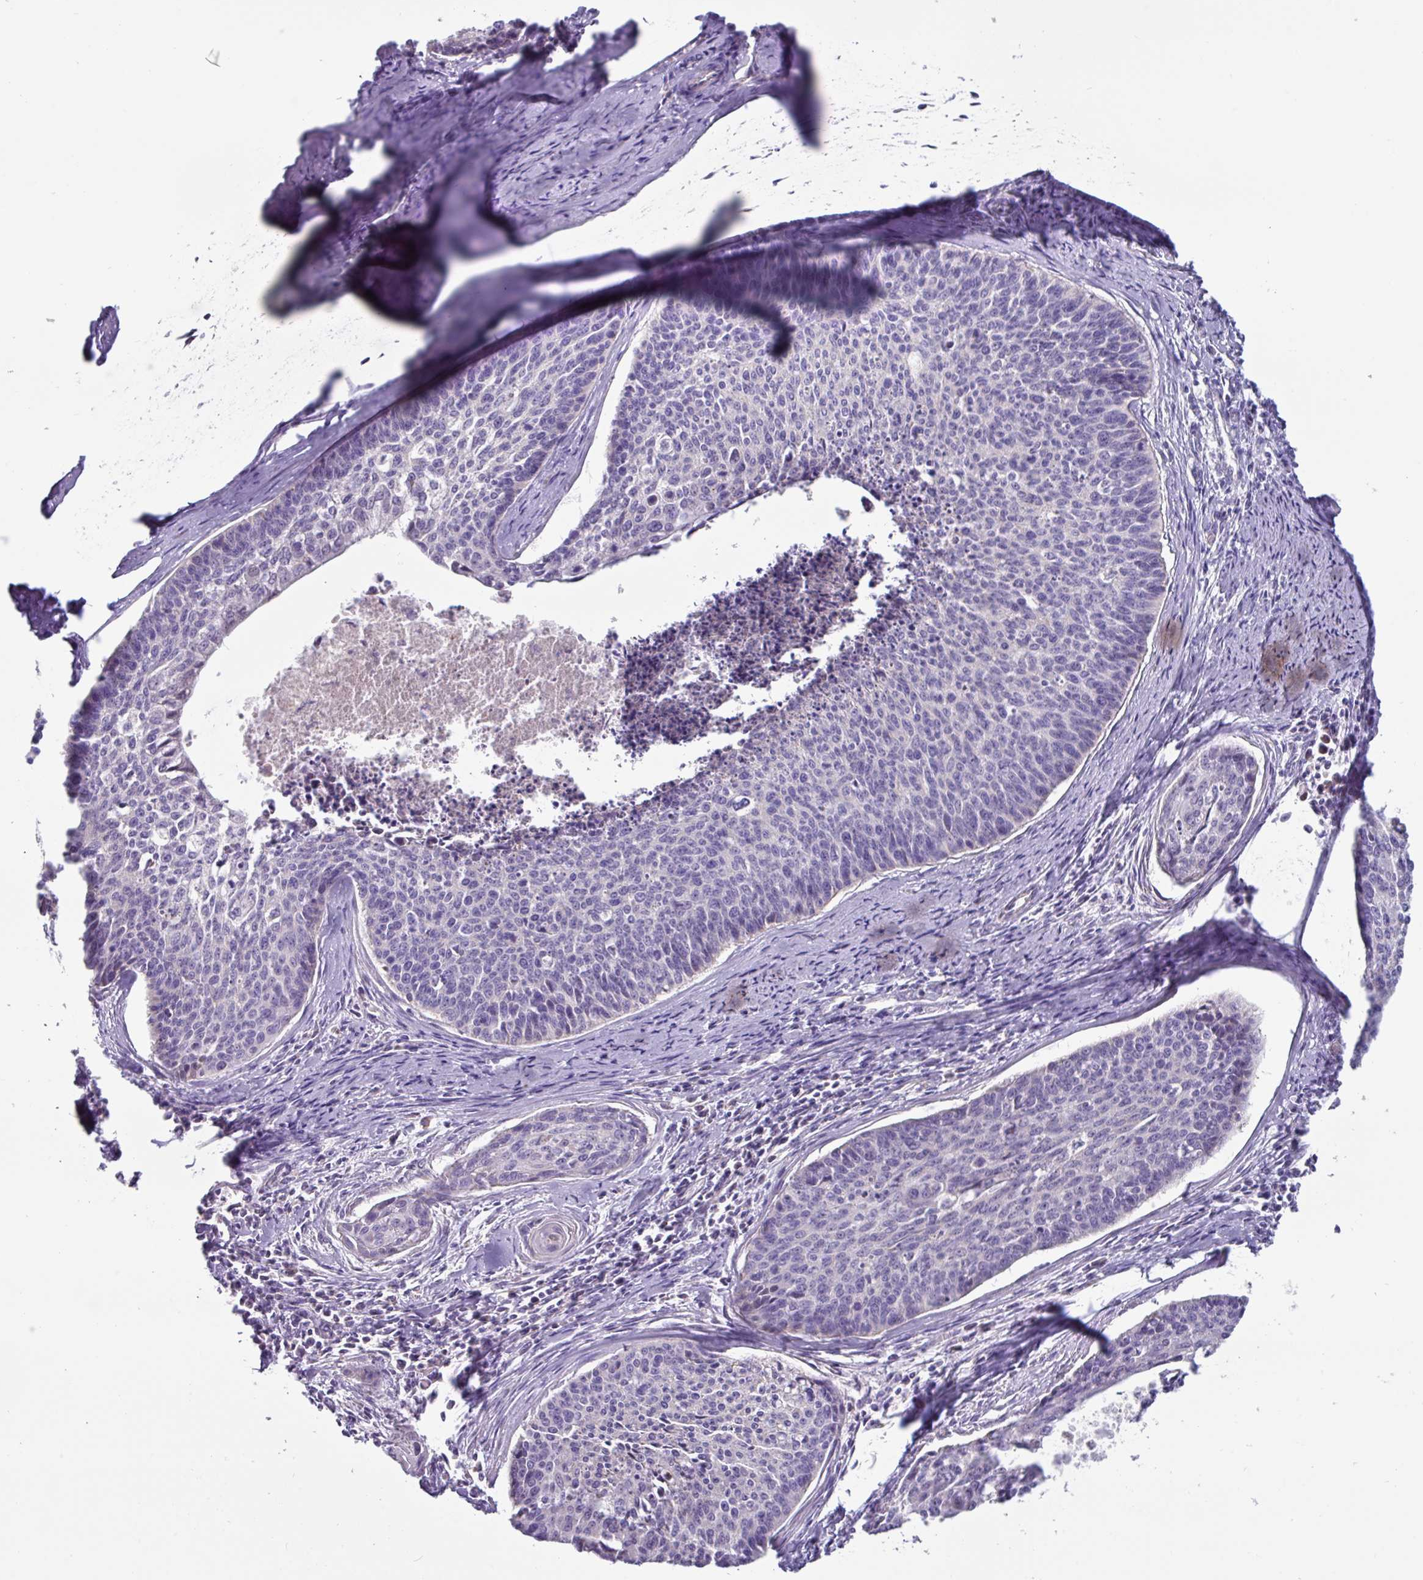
{"staining": {"intensity": "negative", "quantity": "none", "location": "none"}, "tissue": "cervical cancer", "cell_type": "Tumor cells", "image_type": "cancer", "snomed": [{"axis": "morphology", "description": "Squamous cell carcinoma, NOS"}, {"axis": "topography", "description": "Cervix"}], "caption": "An immunohistochemistry photomicrograph of cervical cancer is shown. There is no staining in tumor cells of cervical cancer.", "gene": "MT-ND4", "patient": {"sex": "female", "age": 55}}